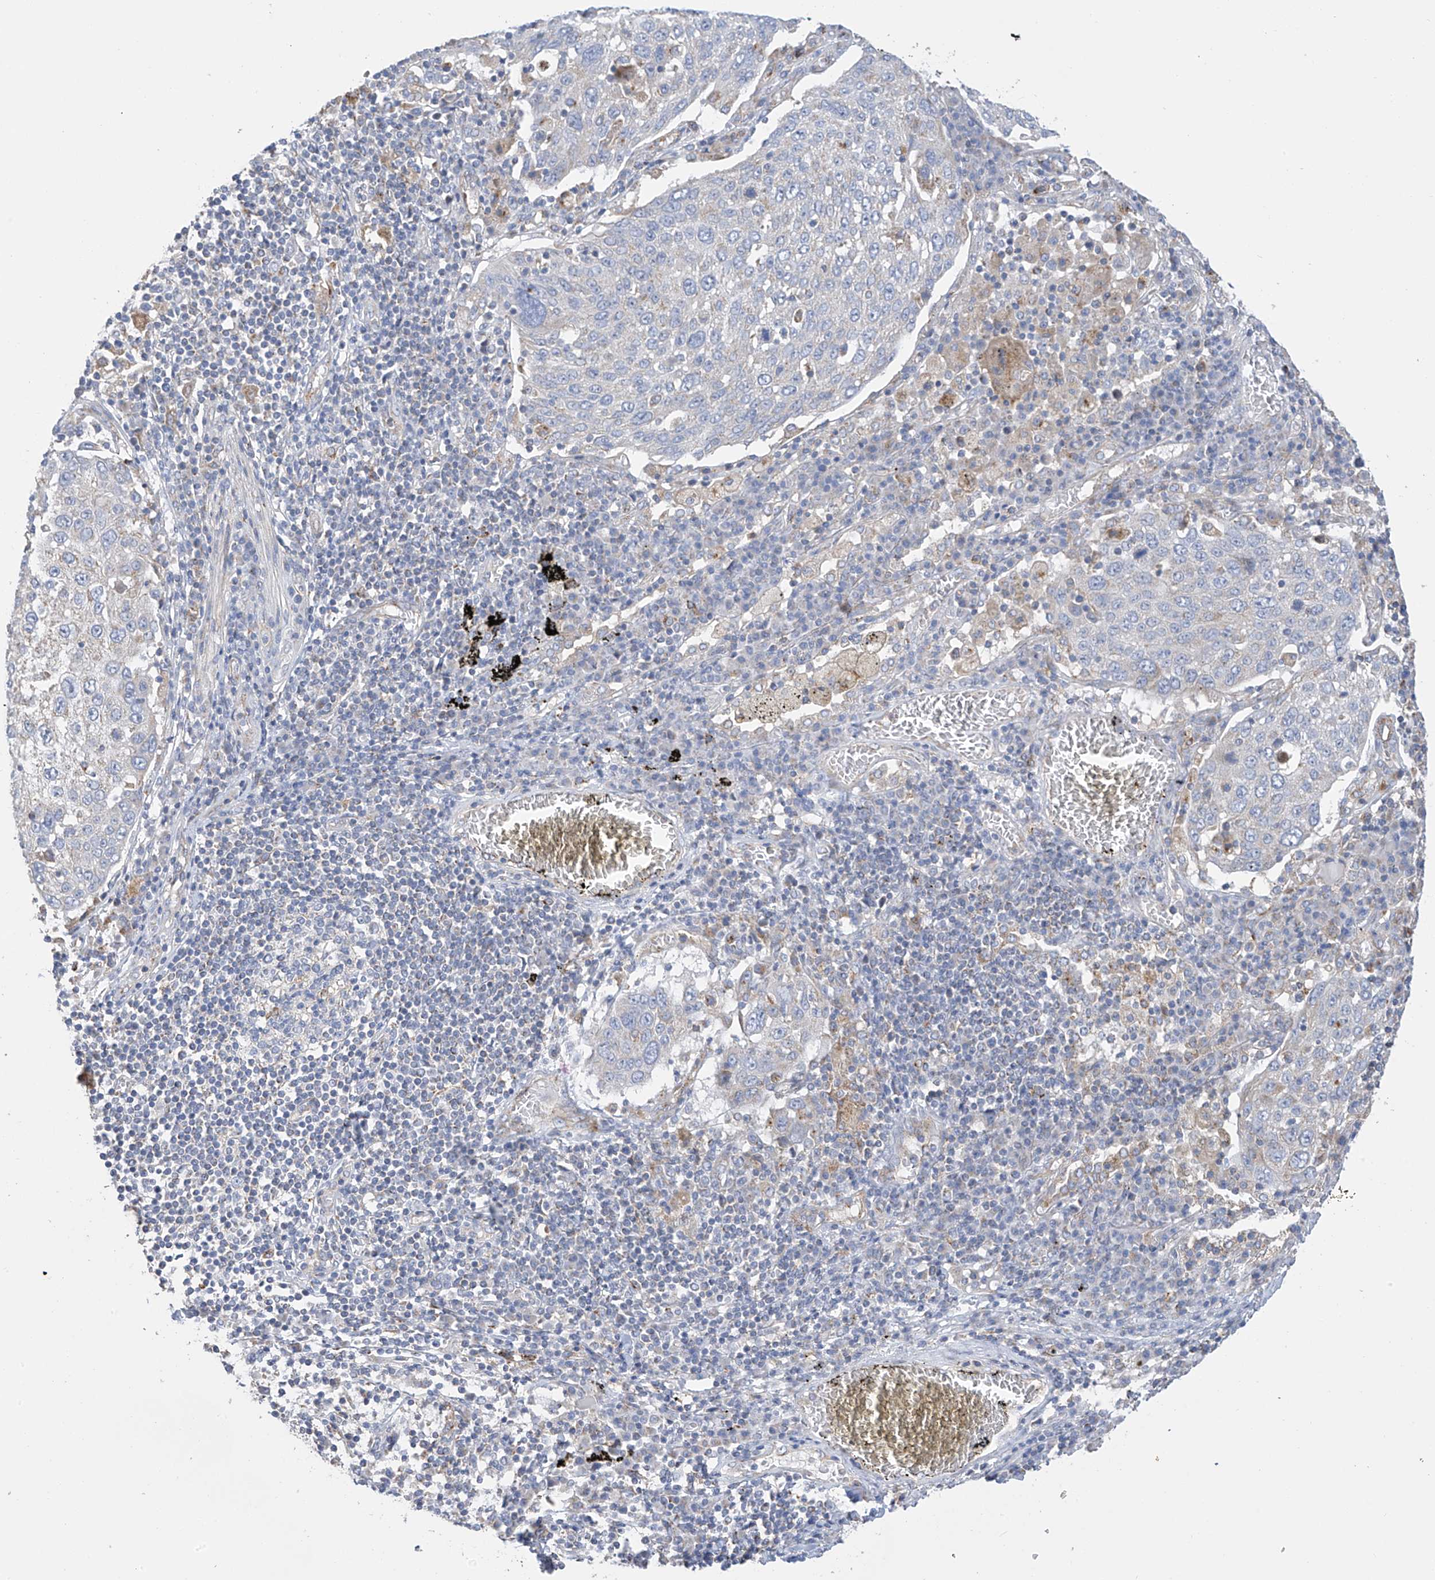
{"staining": {"intensity": "negative", "quantity": "none", "location": "none"}, "tissue": "lung cancer", "cell_type": "Tumor cells", "image_type": "cancer", "snomed": [{"axis": "morphology", "description": "Squamous cell carcinoma, NOS"}, {"axis": "topography", "description": "Lung"}], "caption": "Immunohistochemistry photomicrograph of neoplastic tissue: human lung cancer (squamous cell carcinoma) stained with DAB (3,3'-diaminobenzidine) exhibits no significant protein expression in tumor cells.", "gene": "ITM2B", "patient": {"sex": "male", "age": 65}}